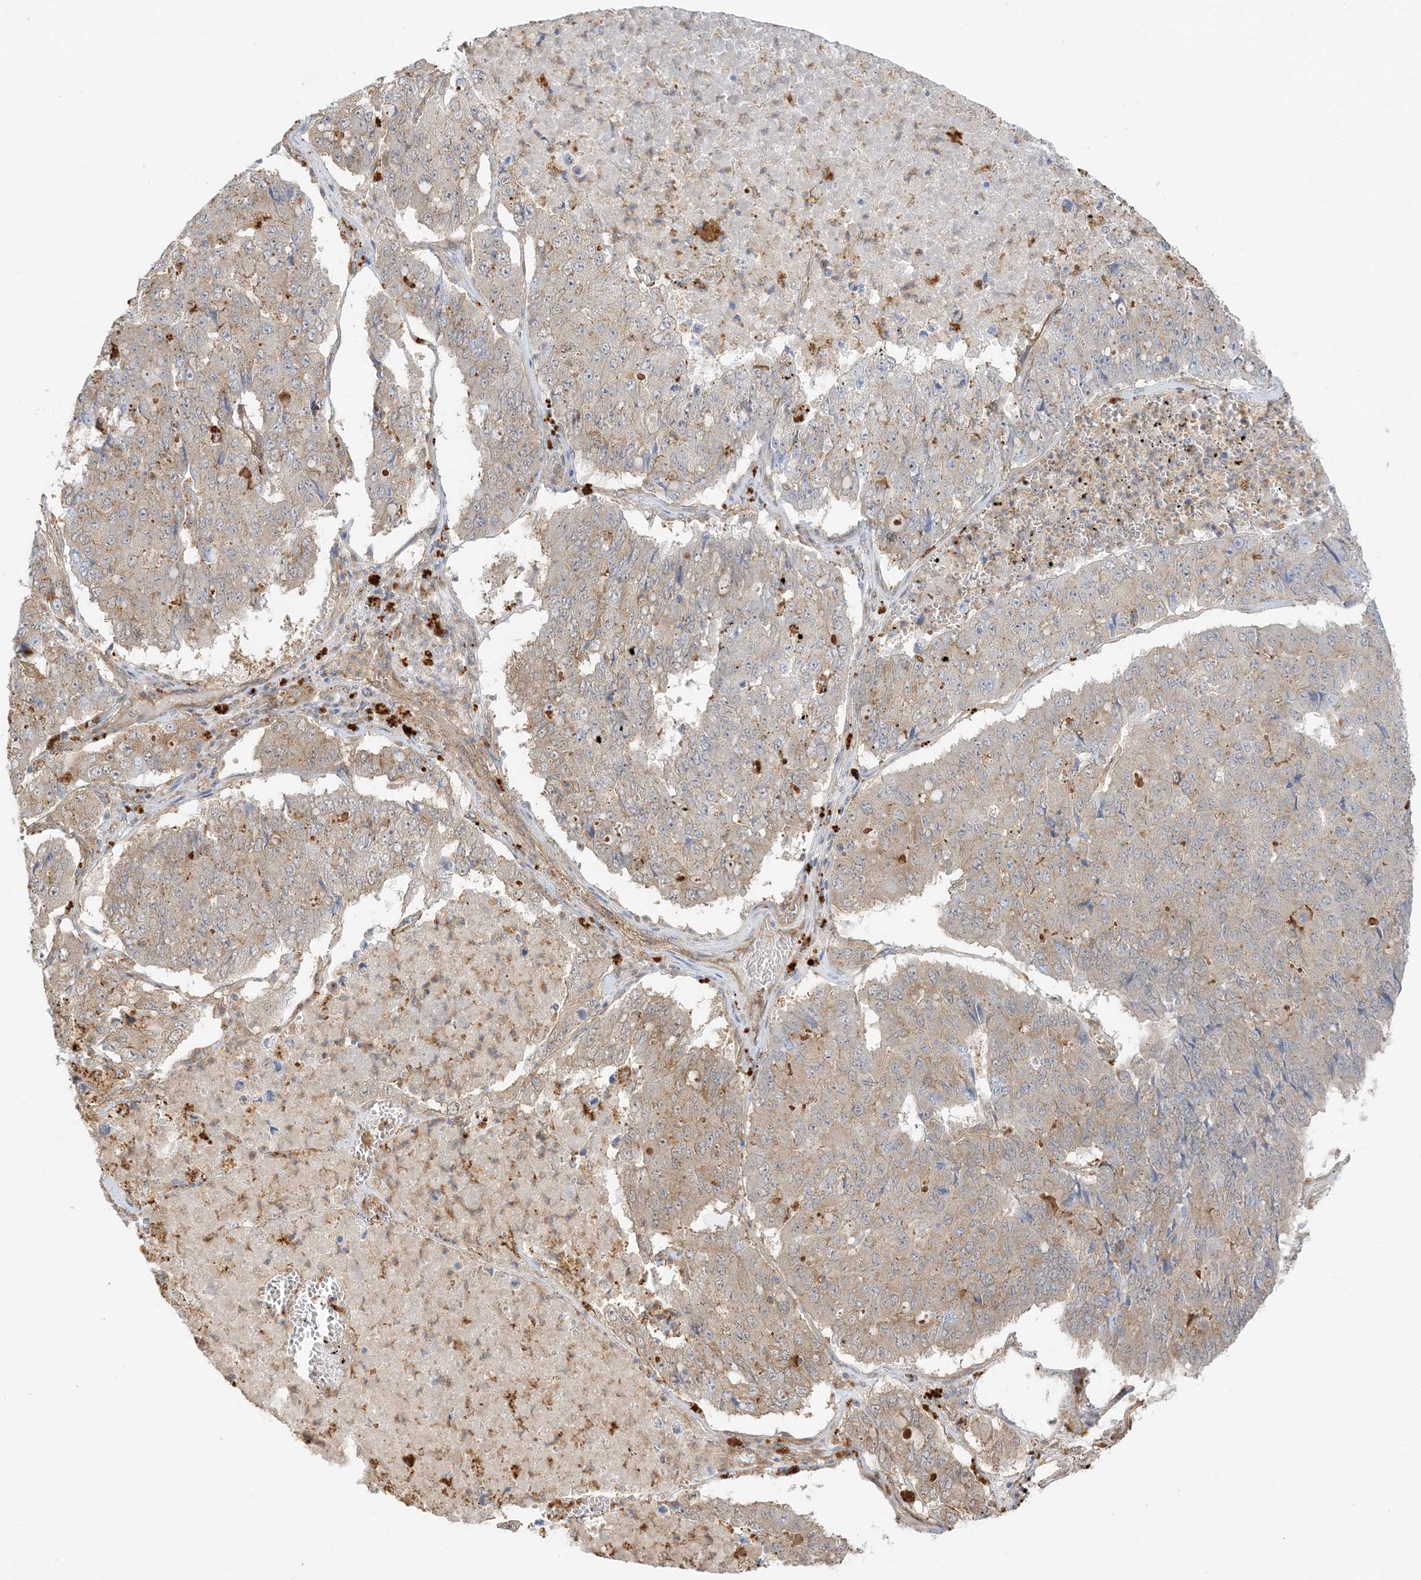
{"staining": {"intensity": "weak", "quantity": "25%-75%", "location": "cytoplasmic/membranous"}, "tissue": "pancreatic cancer", "cell_type": "Tumor cells", "image_type": "cancer", "snomed": [{"axis": "morphology", "description": "Adenocarcinoma, NOS"}, {"axis": "topography", "description": "Pancreas"}], "caption": "The photomicrograph displays a brown stain indicating the presence of a protein in the cytoplasmic/membranous of tumor cells in pancreatic adenocarcinoma.", "gene": "UBAP2L", "patient": {"sex": "male", "age": 50}}